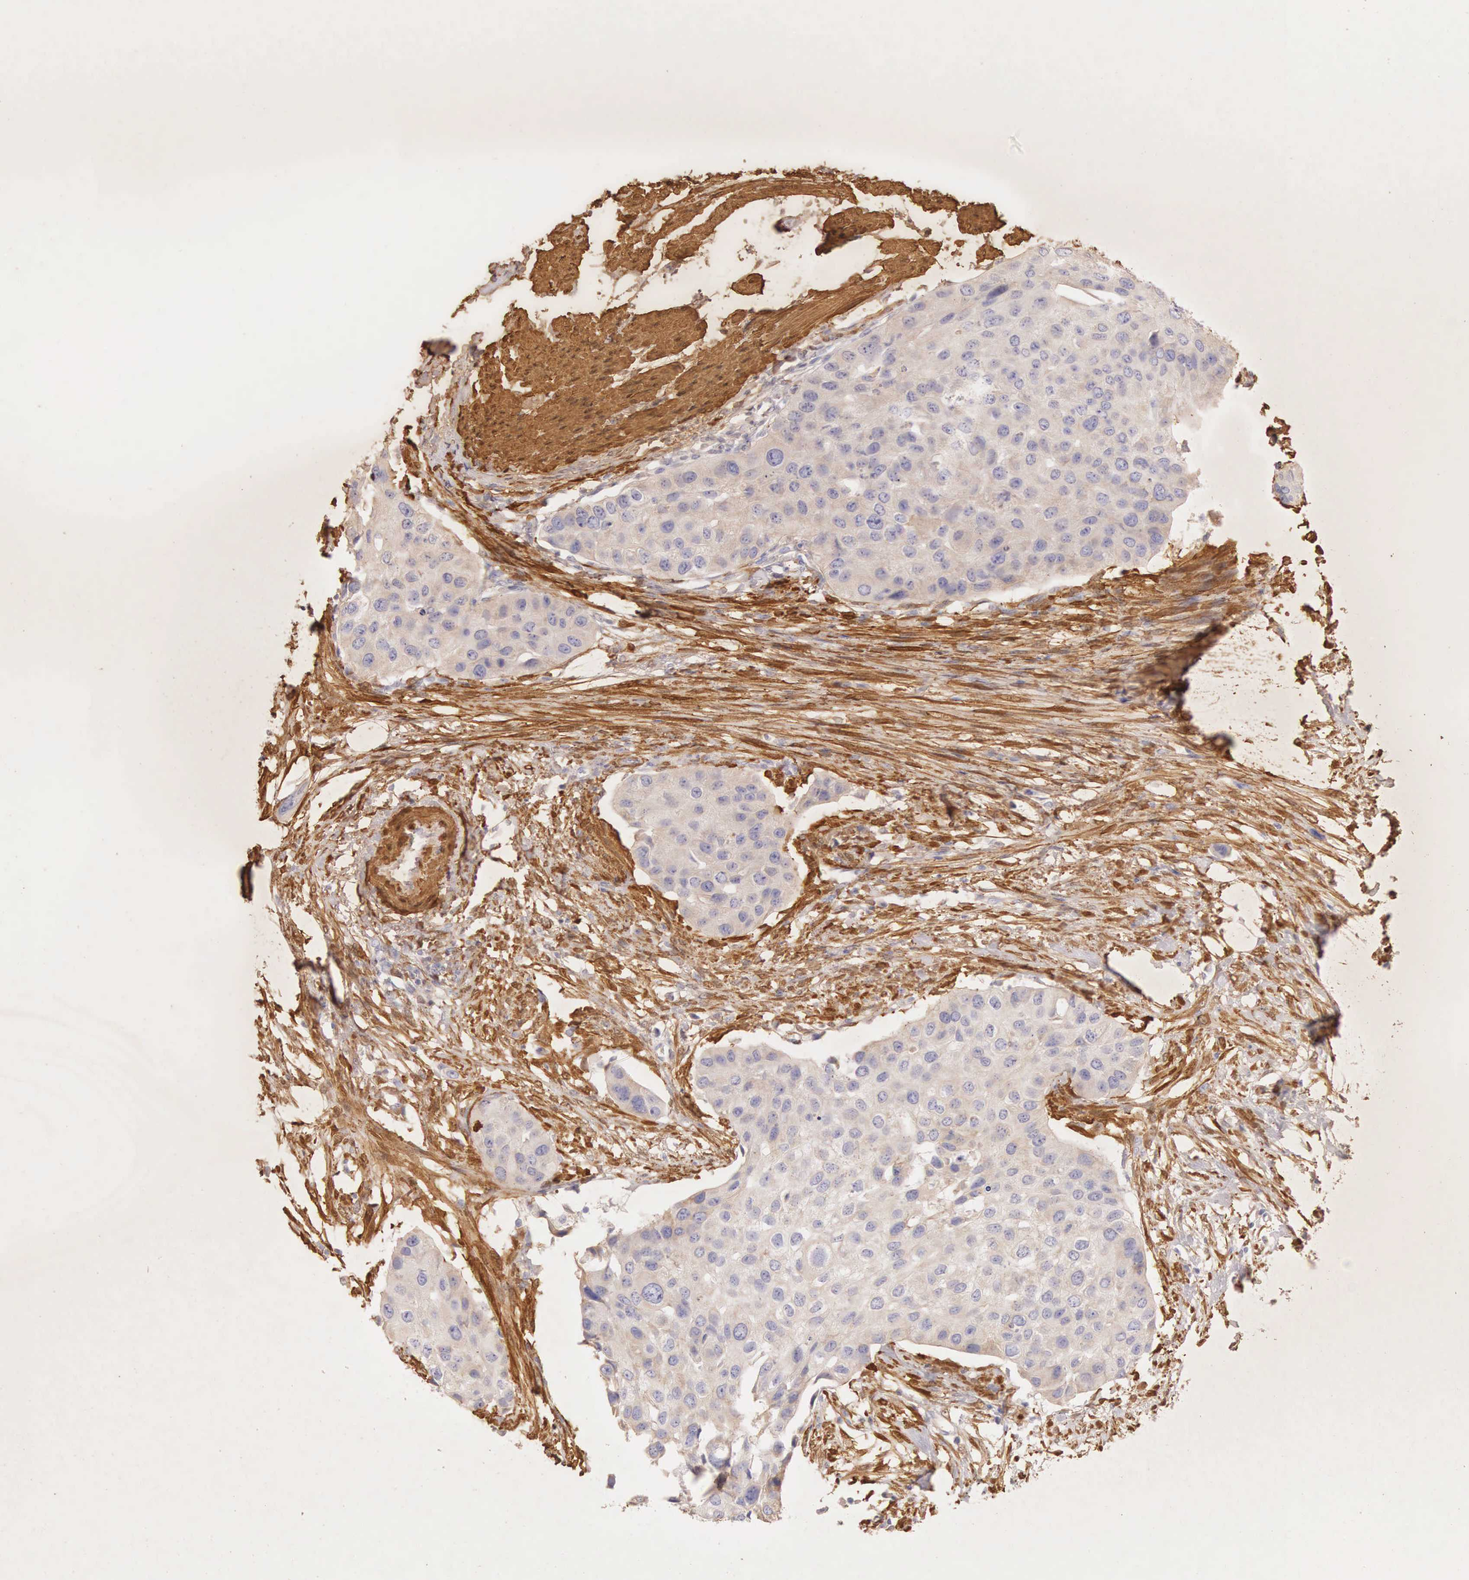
{"staining": {"intensity": "negative", "quantity": "none", "location": "none"}, "tissue": "urothelial cancer", "cell_type": "Tumor cells", "image_type": "cancer", "snomed": [{"axis": "morphology", "description": "Urothelial carcinoma, High grade"}, {"axis": "topography", "description": "Urinary bladder"}], "caption": "Immunohistochemical staining of urothelial carcinoma (high-grade) reveals no significant positivity in tumor cells.", "gene": "CNN1", "patient": {"sex": "male", "age": 55}}